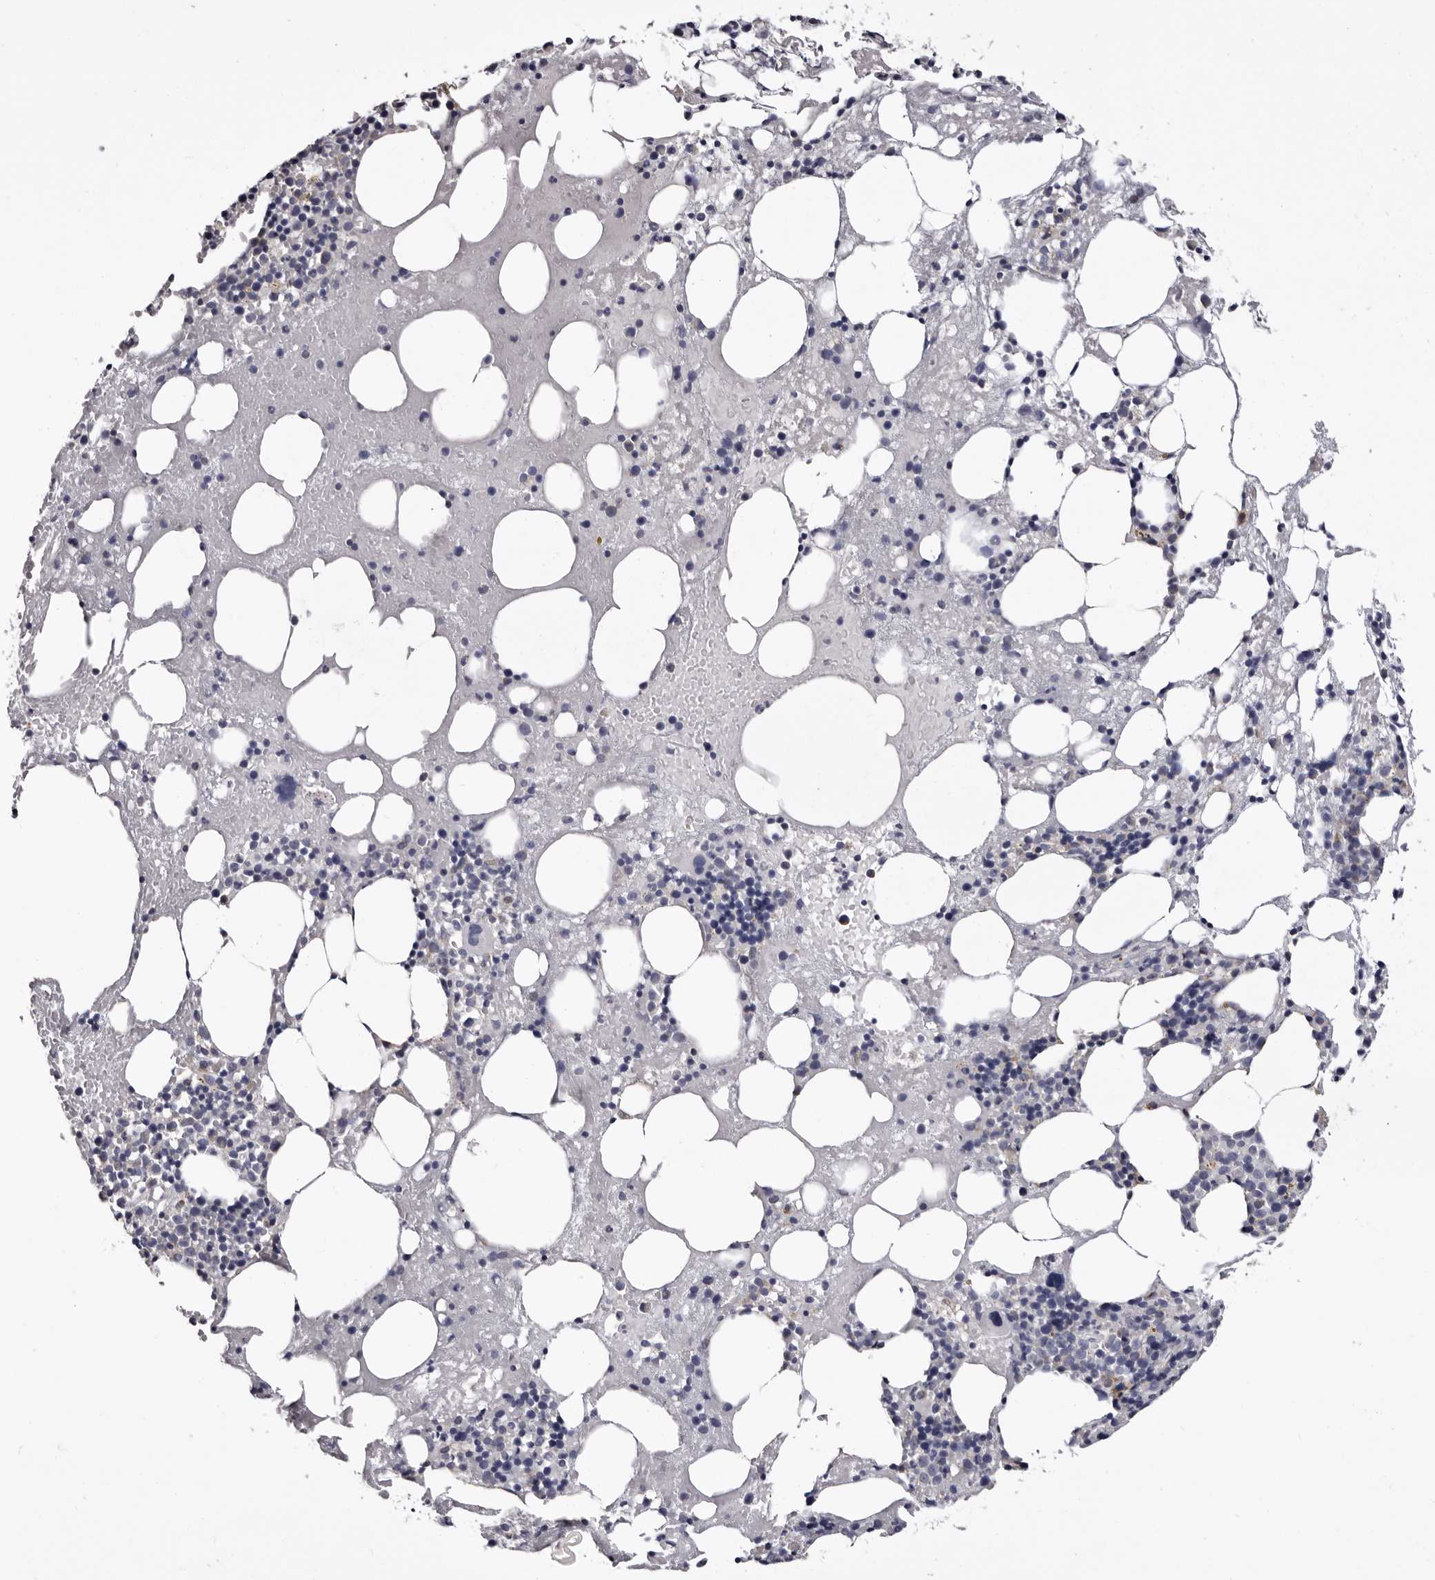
{"staining": {"intensity": "negative", "quantity": "none", "location": "none"}, "tissue": "bone marrow", "cell_type": "Hematopoietic cells", "image_type": "normal", "snomed": [{"axis": "morphology", "description": "Normal tissue, NOS"}, {"axis": "topography", "description": "Bone marrow"}], "caption": "Hematopoietic cells show no significant staining in benign bone marrow. (Stains: DAB IHC with hematoxylin counter stain, Microscopy: brightfield microscopy at high magnification).", "gene": "CASQ1", "patient": {"sex": "male", "age": 48}}